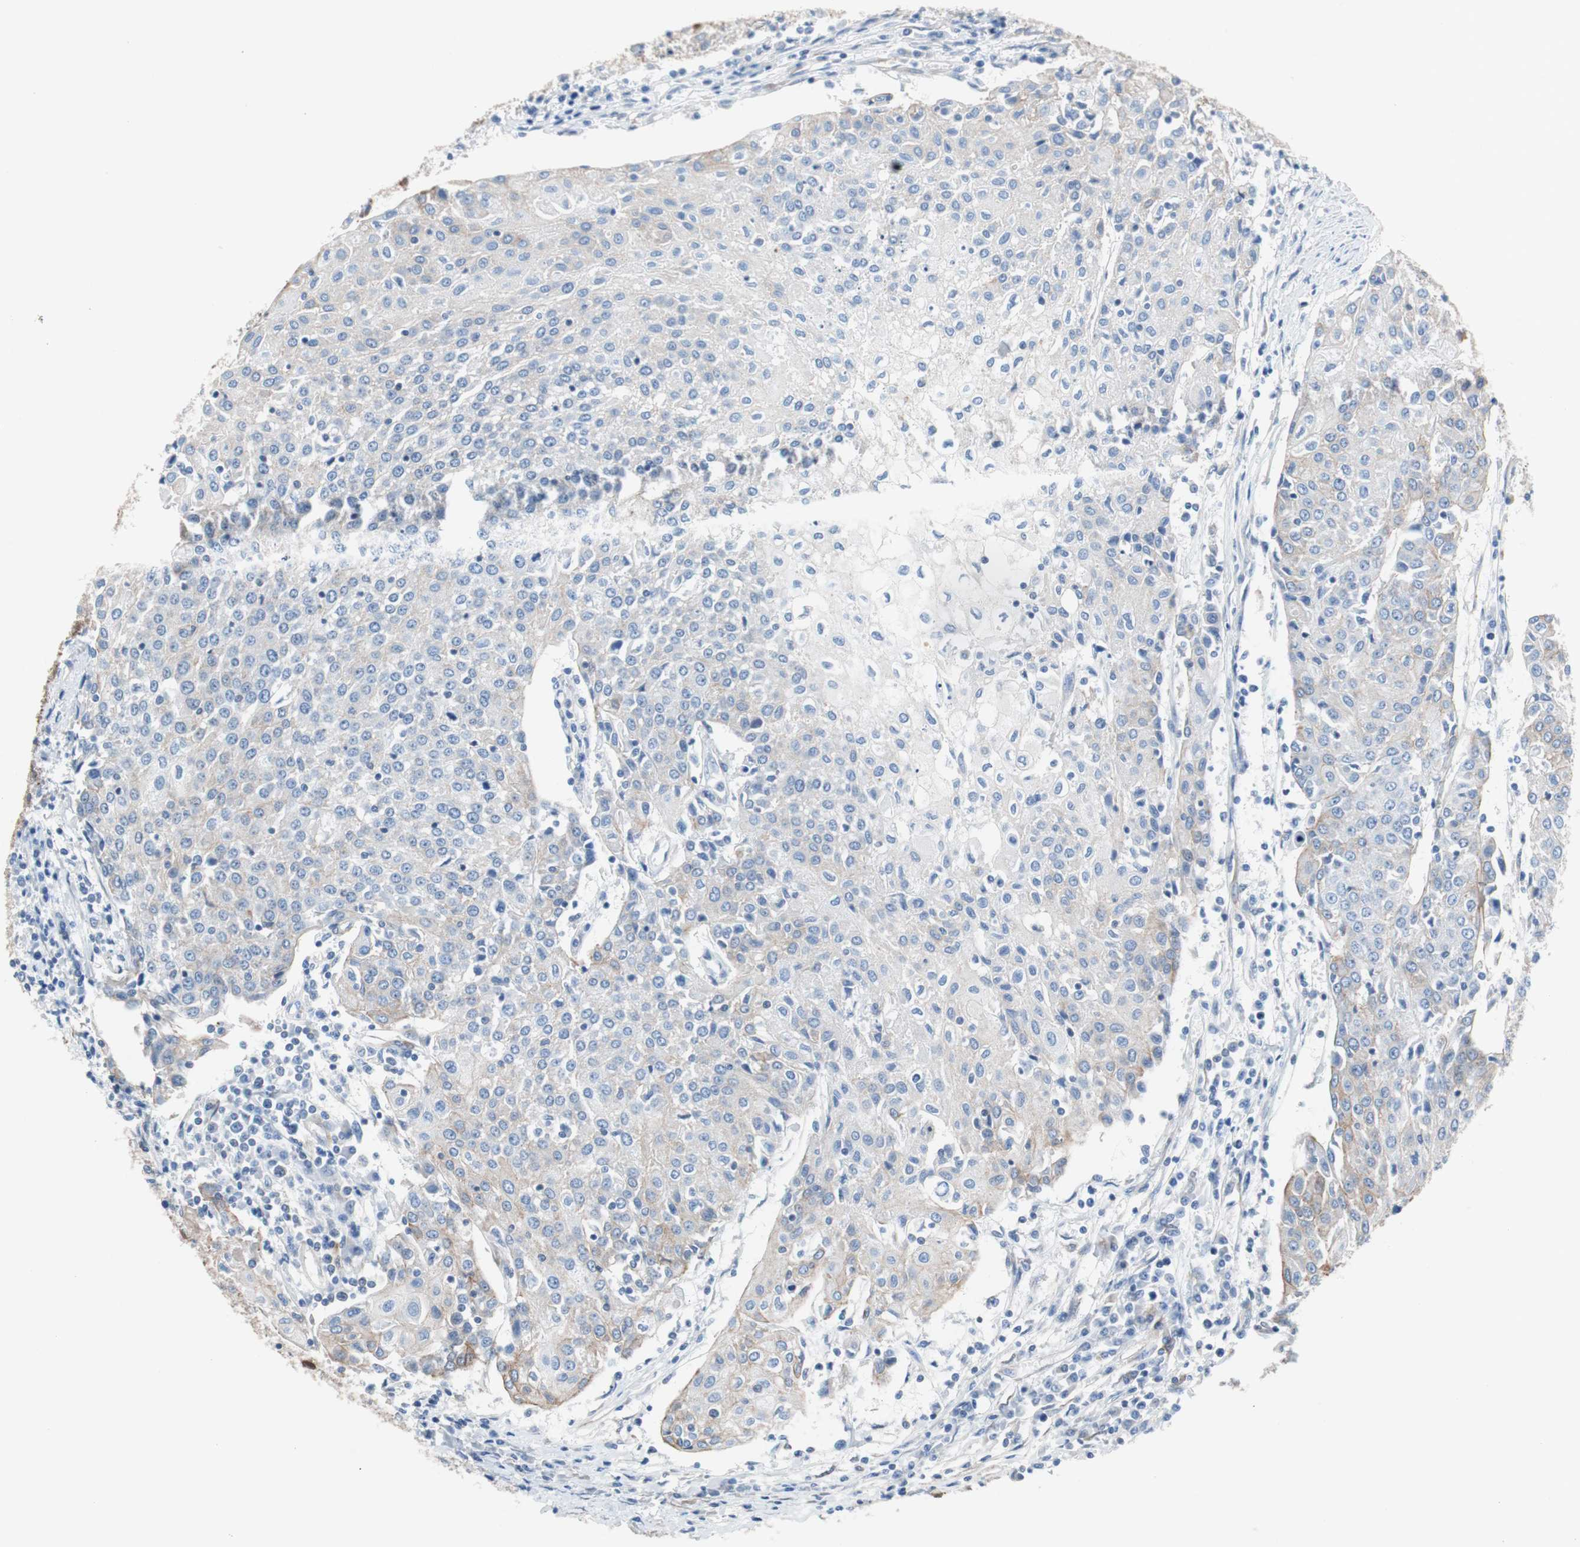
{"staining": {"intensity": "weak", "quantity": "<25%", "location": "cytoplasmic/membranous"}, "tissue": "urothelial cancer", "cell_type": "Tumor cells", "image_type": "cancer", "snomed": [{"axis": "morphology", "description": "Urothelial carcinoma, High grade"}, {"axis": "topography", "description": "Urinary bladder"}], "caption": "Immunohistochemical staining of human urothelial cancer reveals no significant positivity in tumor cells.", "gene": "KIF3B", "patient": {"sex": "female", "age": 85}}